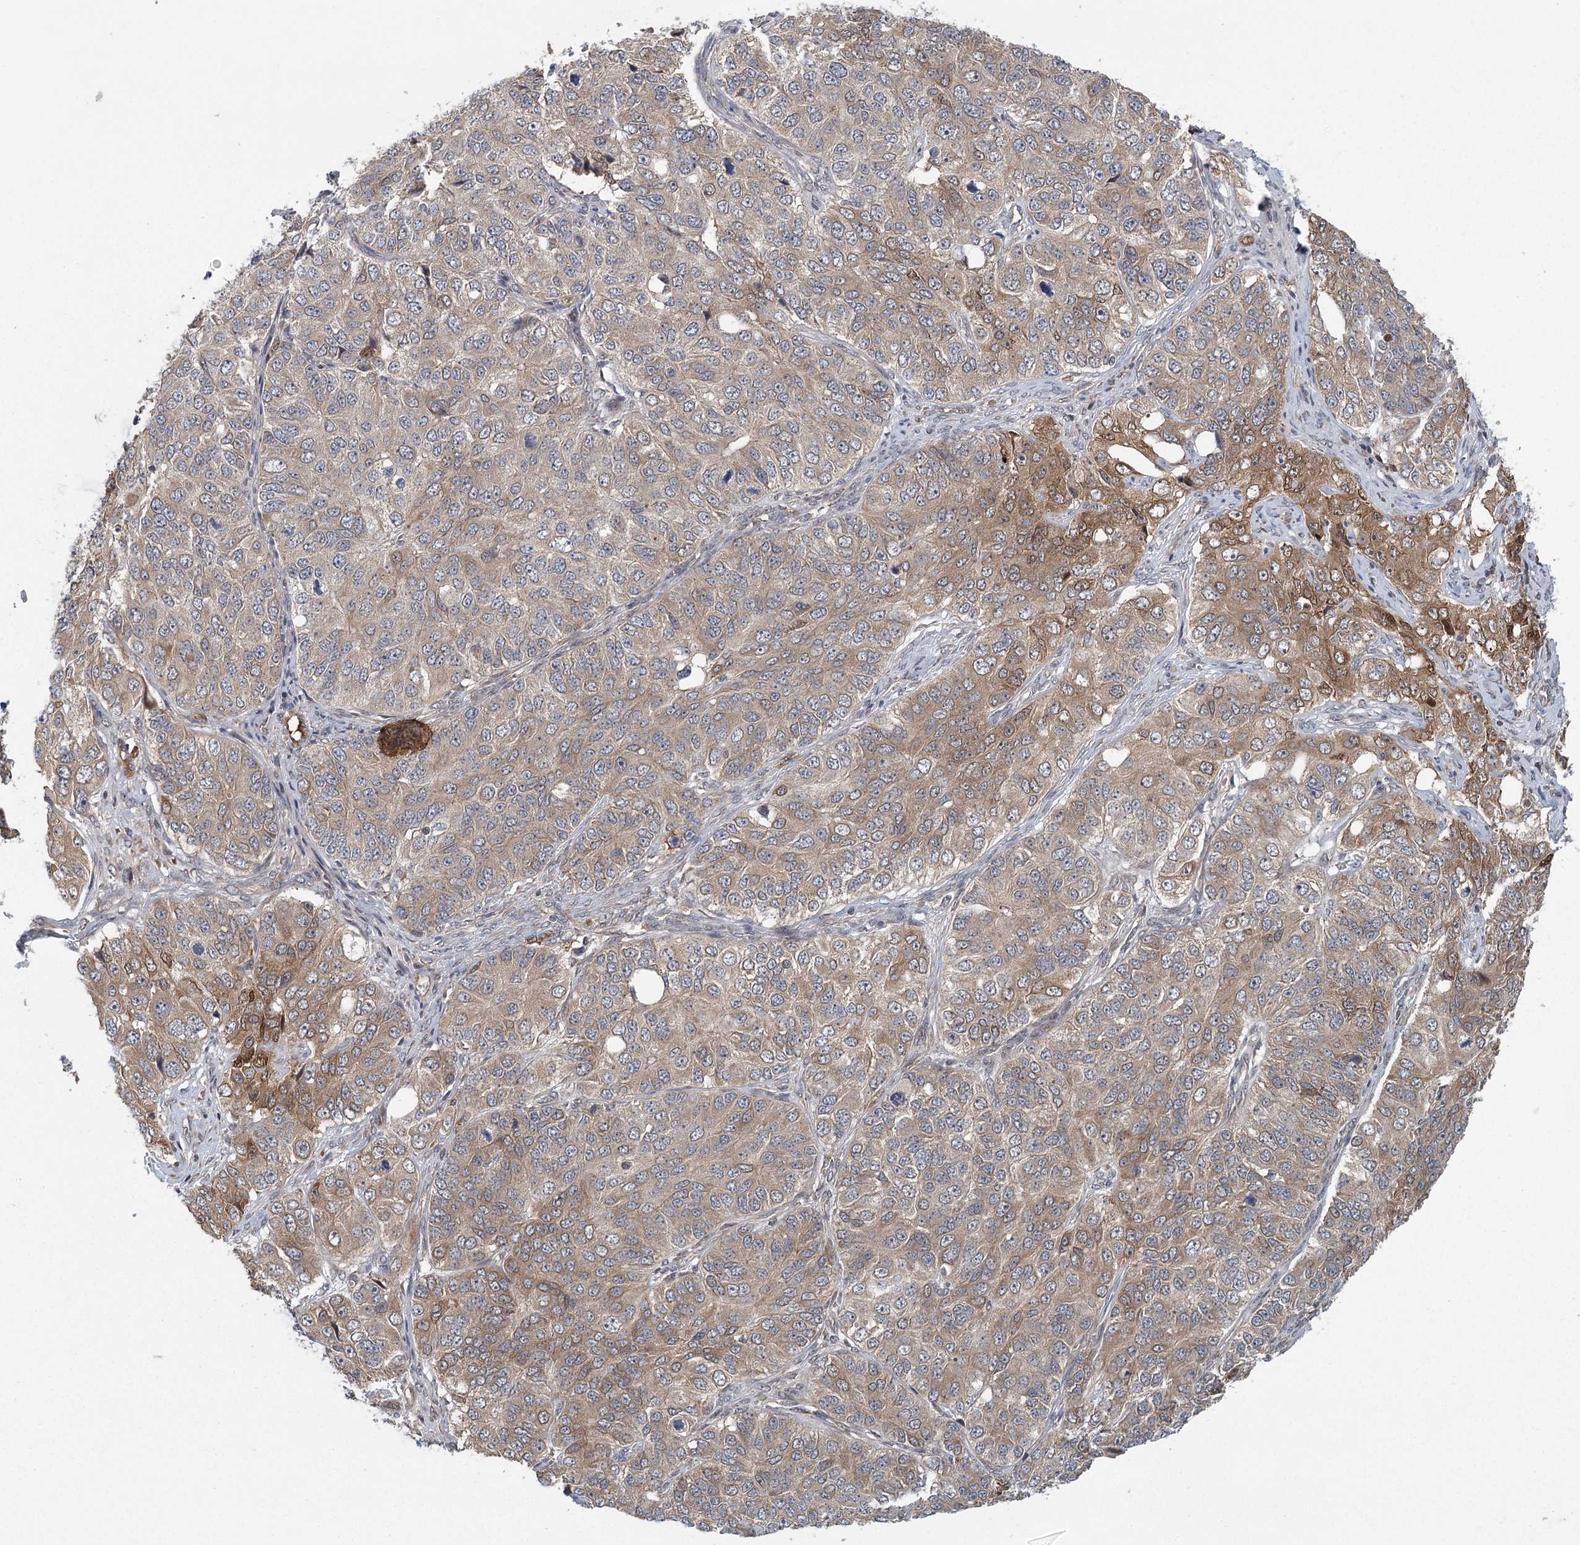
{"staining": {"intensity": "moderate", "quantity": "25%-75%", "location": "cytoplasmic/membranous"}, "tissue": "ovarian cancer", "cell_type": "Tumor cells", "image_type": "cancer", "snomed": [{"axis": "morphology", "description": "Carcinoma, endometroid"}, {"axis": "topography", "description": "Ovary"}], "caption": "This histopathology image exhibits IHC staining of human endometroid carcinoma (ovarian), with medium moderate cytoplasmic/membranous positivity in approximately 25%-75% of tumor cells.", "gene": "LRRC14B", "patient": {"sex": "female", "age": 51}}